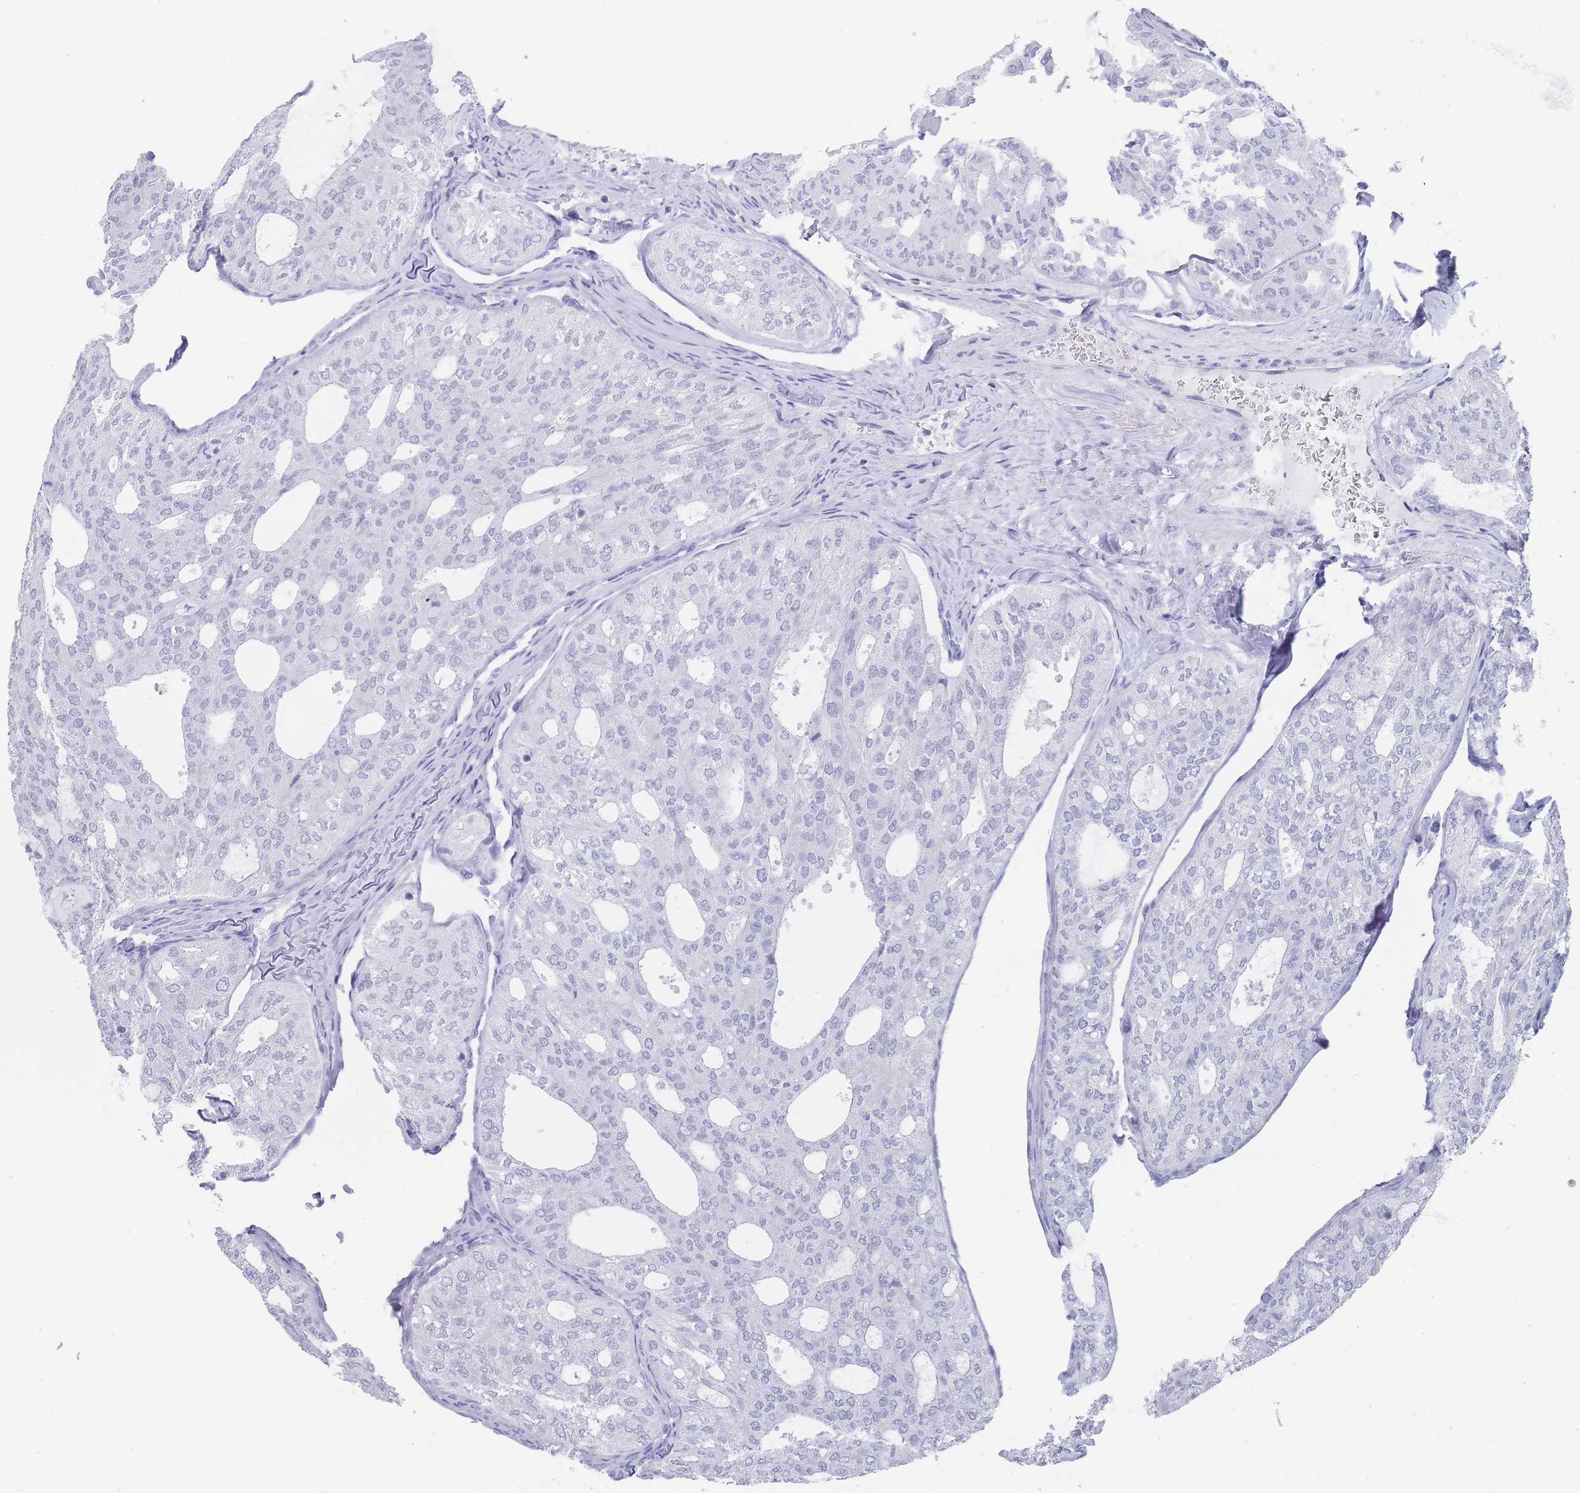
{"staining": {"intensity": "negative", "quantity": "none", "location": "none"}, "tissue": "thyroid cancer", "cell_type": "Tumor cells", "image_type": "cancer", "snomed": [{"axis": "morphology", "description": "Follicular adenoma carcinoma, NOS"}, {"axis": "topography", "description": "Thyroid gland"}], "caption": "A micrograph of thyroid cancer stained for a protein shows no brown staining in tumor cells.", "gene": "RAB2B", "patient": {"sex": "male", "age": 75}}